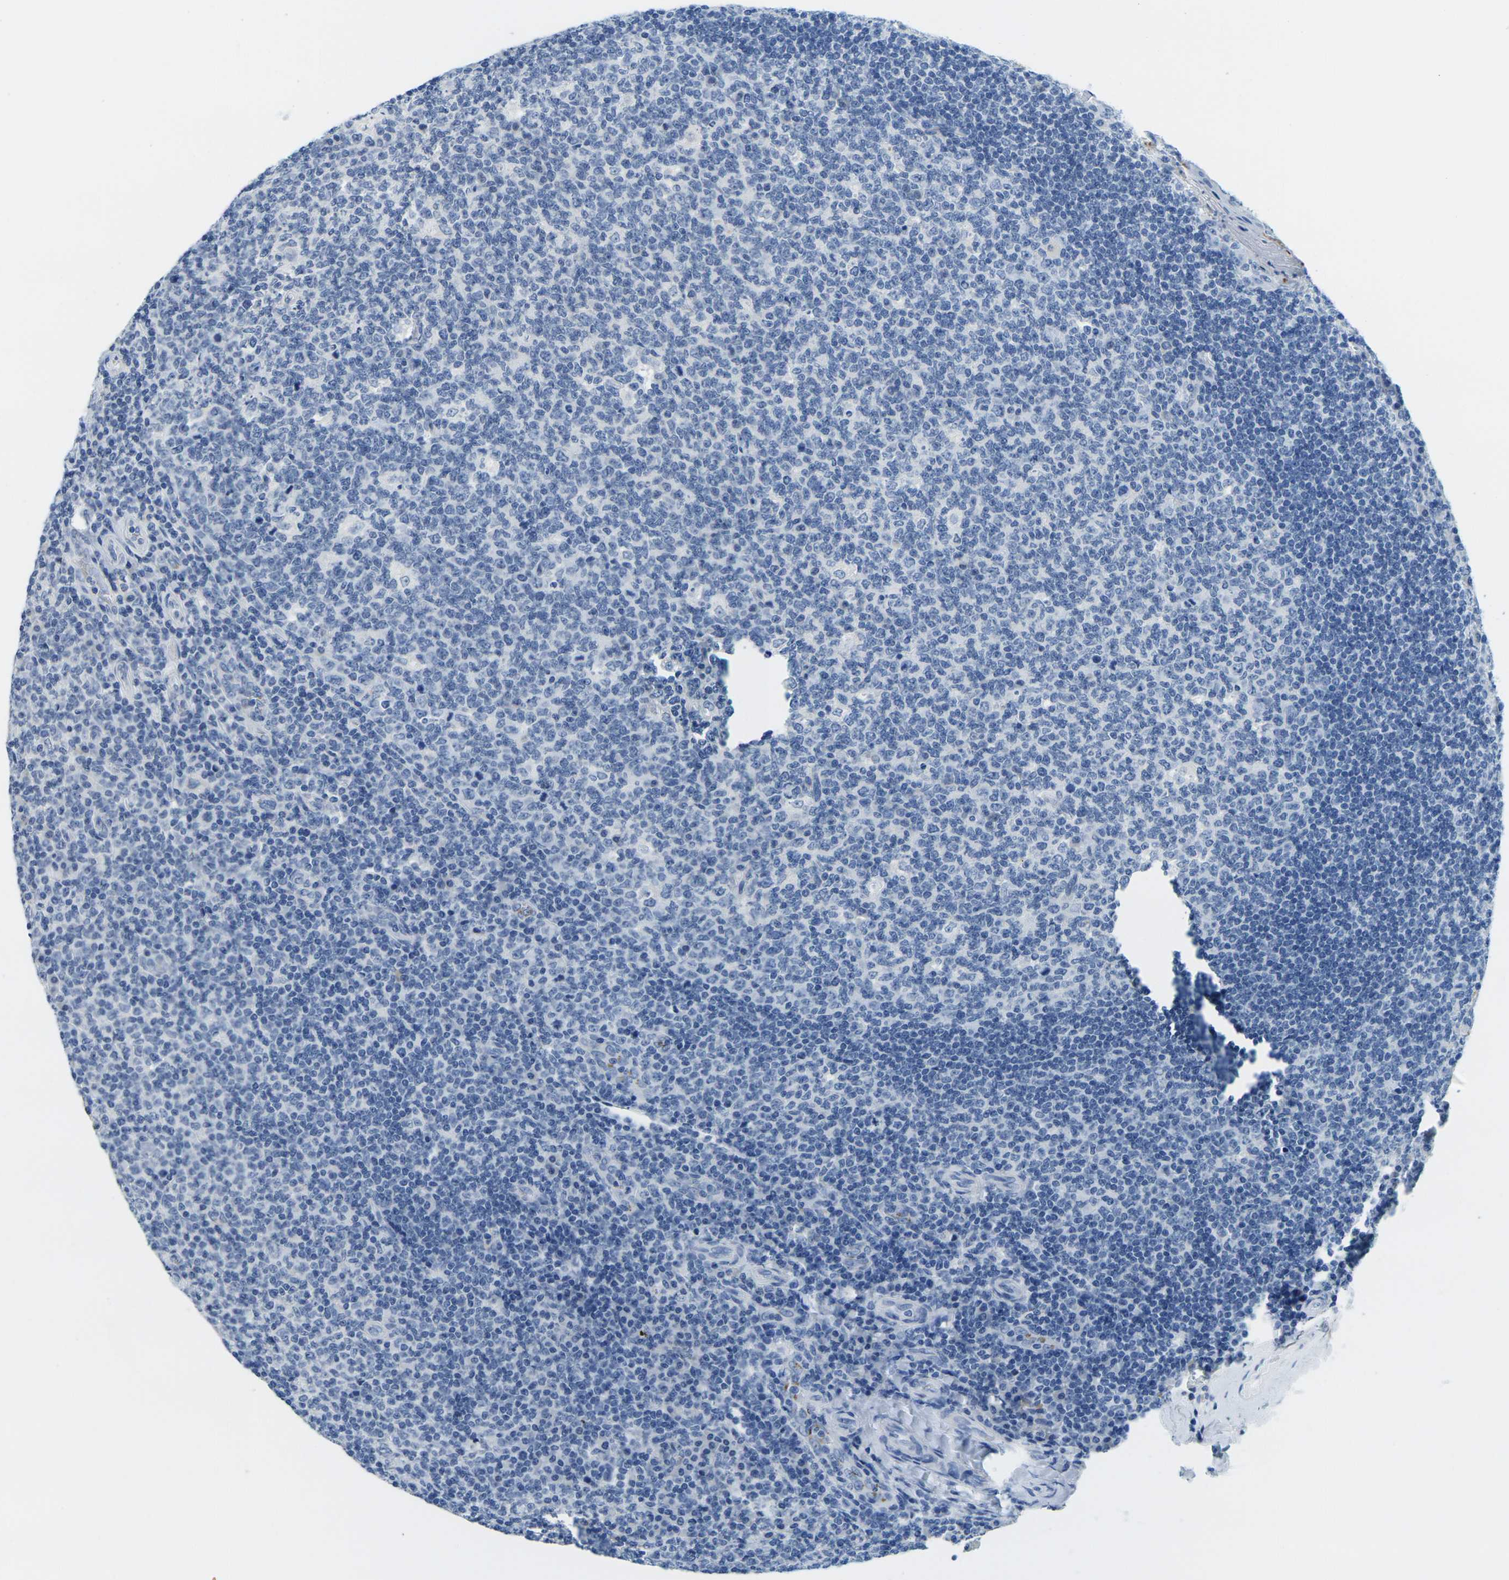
{"staining": {"intensity": "negative", "quantity": "none", "location": "none"}, "tissue": "tonsil", "cell_type": "Germinal center cells", "image_type": "normal", "snomed": [{"axis": "morphology", "description": "Normal tissue, NOS"}, {"axis": "topography", "description": "Tonsil"}], "caption": "A histopathology image of tonsil stained for a protein displays no brown staining in germinal center cells. Nuclei are stained in blue.", "gene": "FAM3D", "patient": {"sex": "male", "age": 17}}